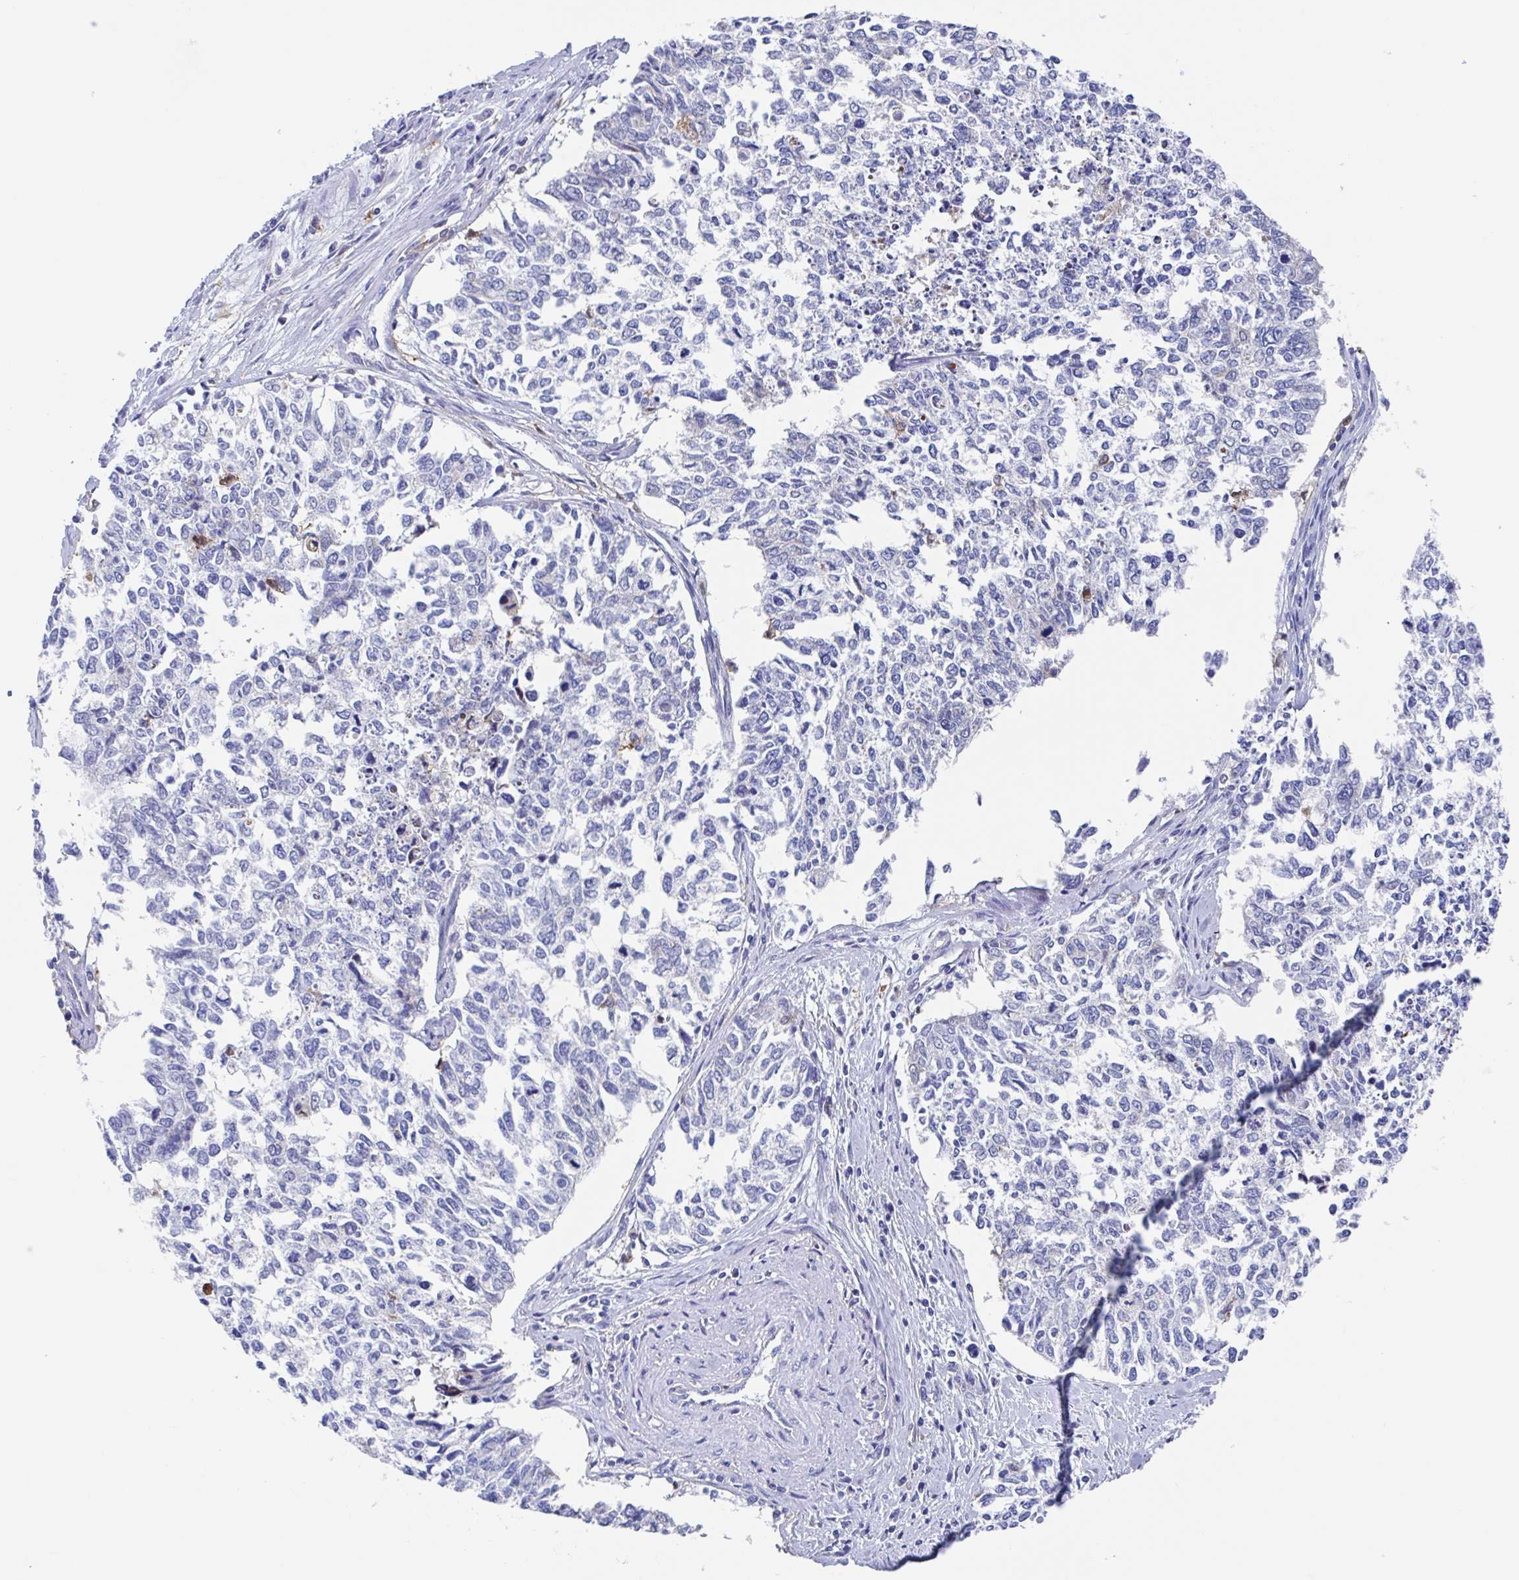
{"staining": {"intensity": "negative", "quantity": "none", "location": "none"}, "tissue": "cervical cancer", "cell_type": "Tumor cells", "image_type": "cancer", "snomed": [{"axis": "morphology", "description": "Adenocarcinoma, NOS"}, {"axis": "topography", "description": "Cervix"}], "caption": "Immunohistochemistry photomicrograph of adenocarcinoma (cervical) stained for a protein (brown), which demonstrates no staining in tumor cells. Nuclei are stained in blue.", "gene": "FCGR3A", "patient": {"sex": "female", "age": 63}}